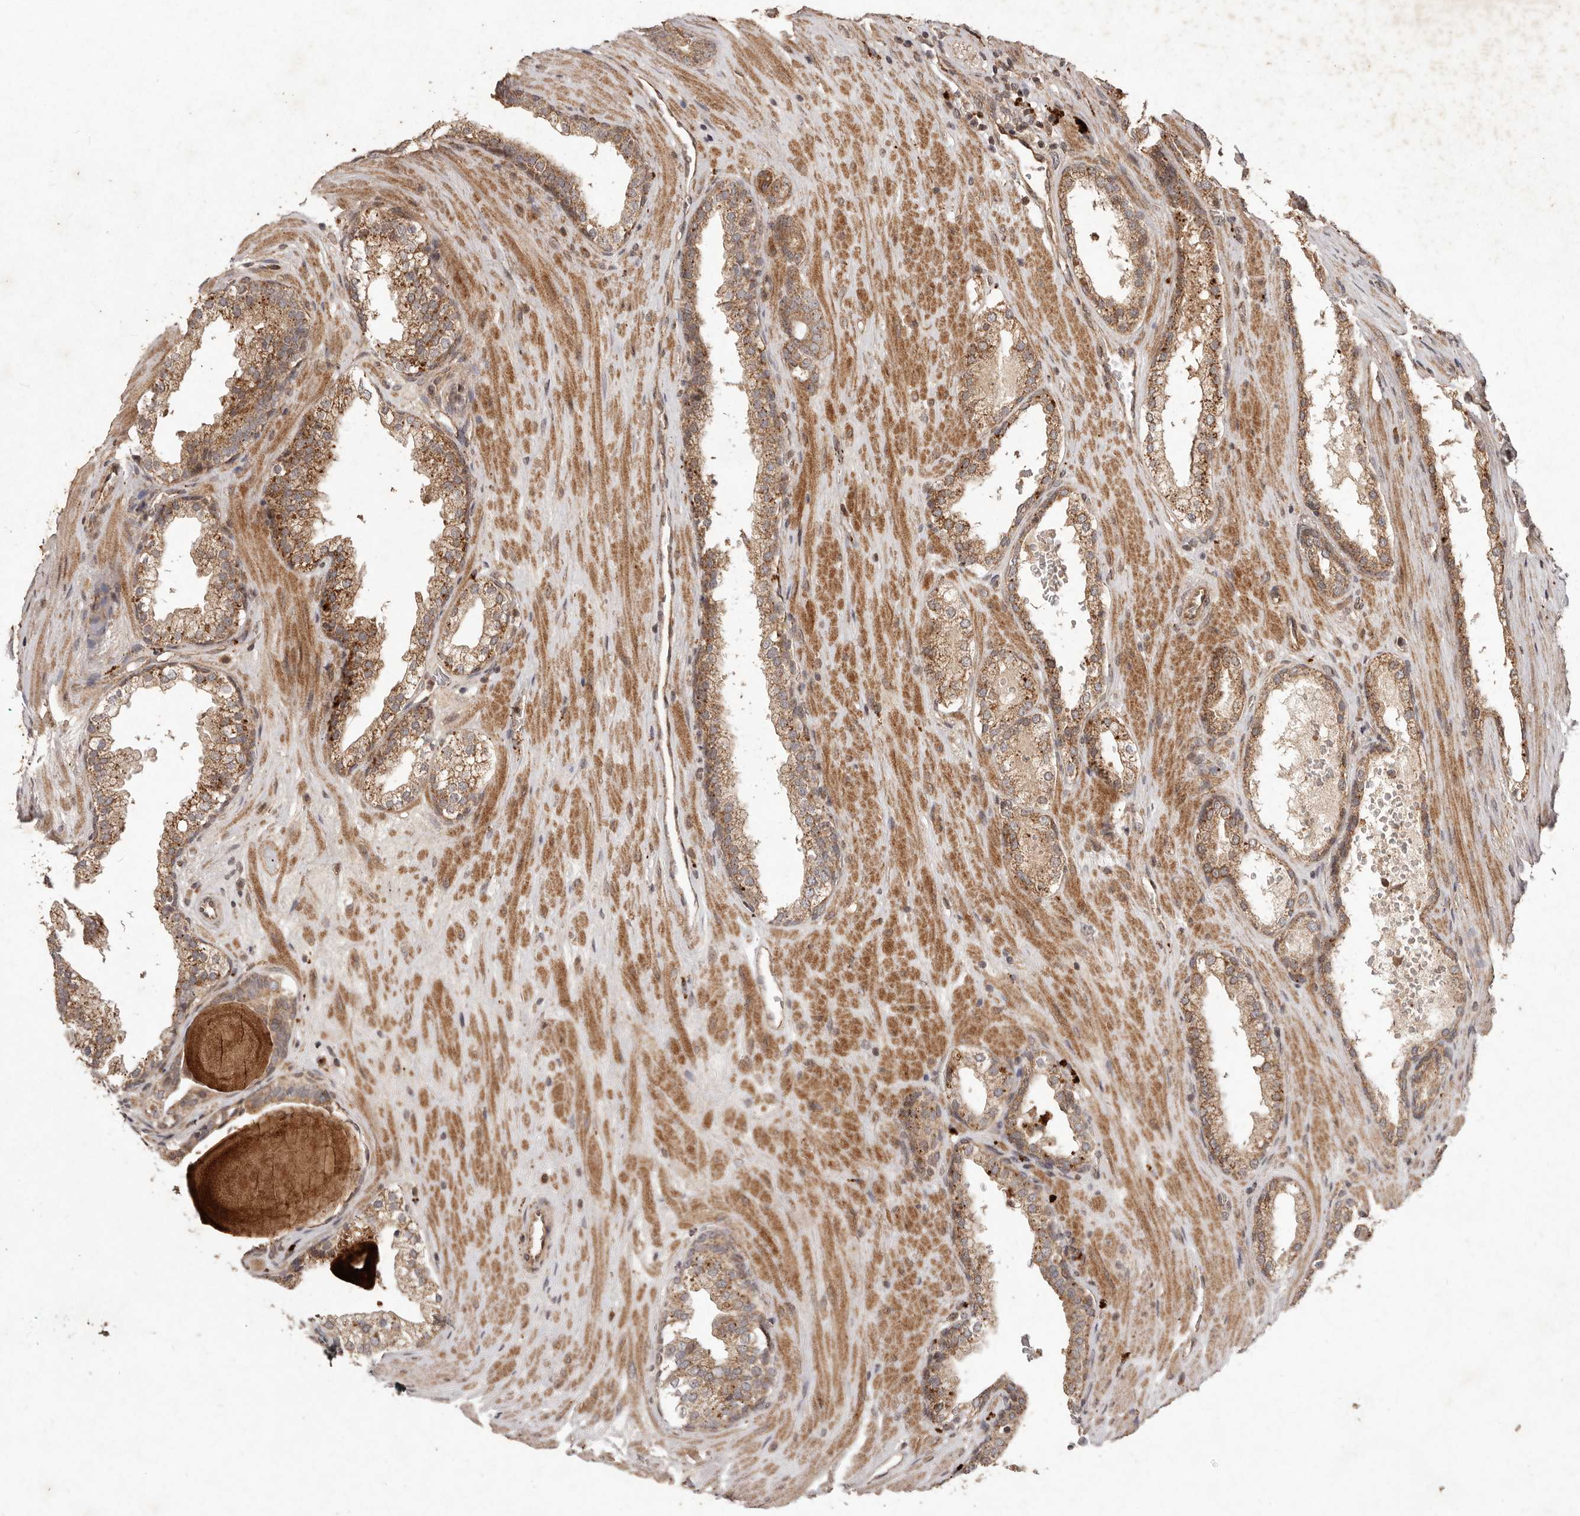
{"staining": {"intensity": "moderate", "quantity": ">75%", "location": "cytoplasmic/membranous"}, "tissue": "prostate cancer", "cell_type": "Tumor cells", "image_type": "cancer", "snomed": [{"axis": "morphology", "description": "Adenocarcinoma, High grade"}, {"axis": "topography", "description": "Prostate"}], "caption": "A medium amount of moderate cytoplasmic/membranous expression is appreciated in about >75% of tumor cells in prostate adenocarcinoma (high-grade) tissue.", "gene": "PLOD2", "patient": {"sex": "male", "age": 60}}